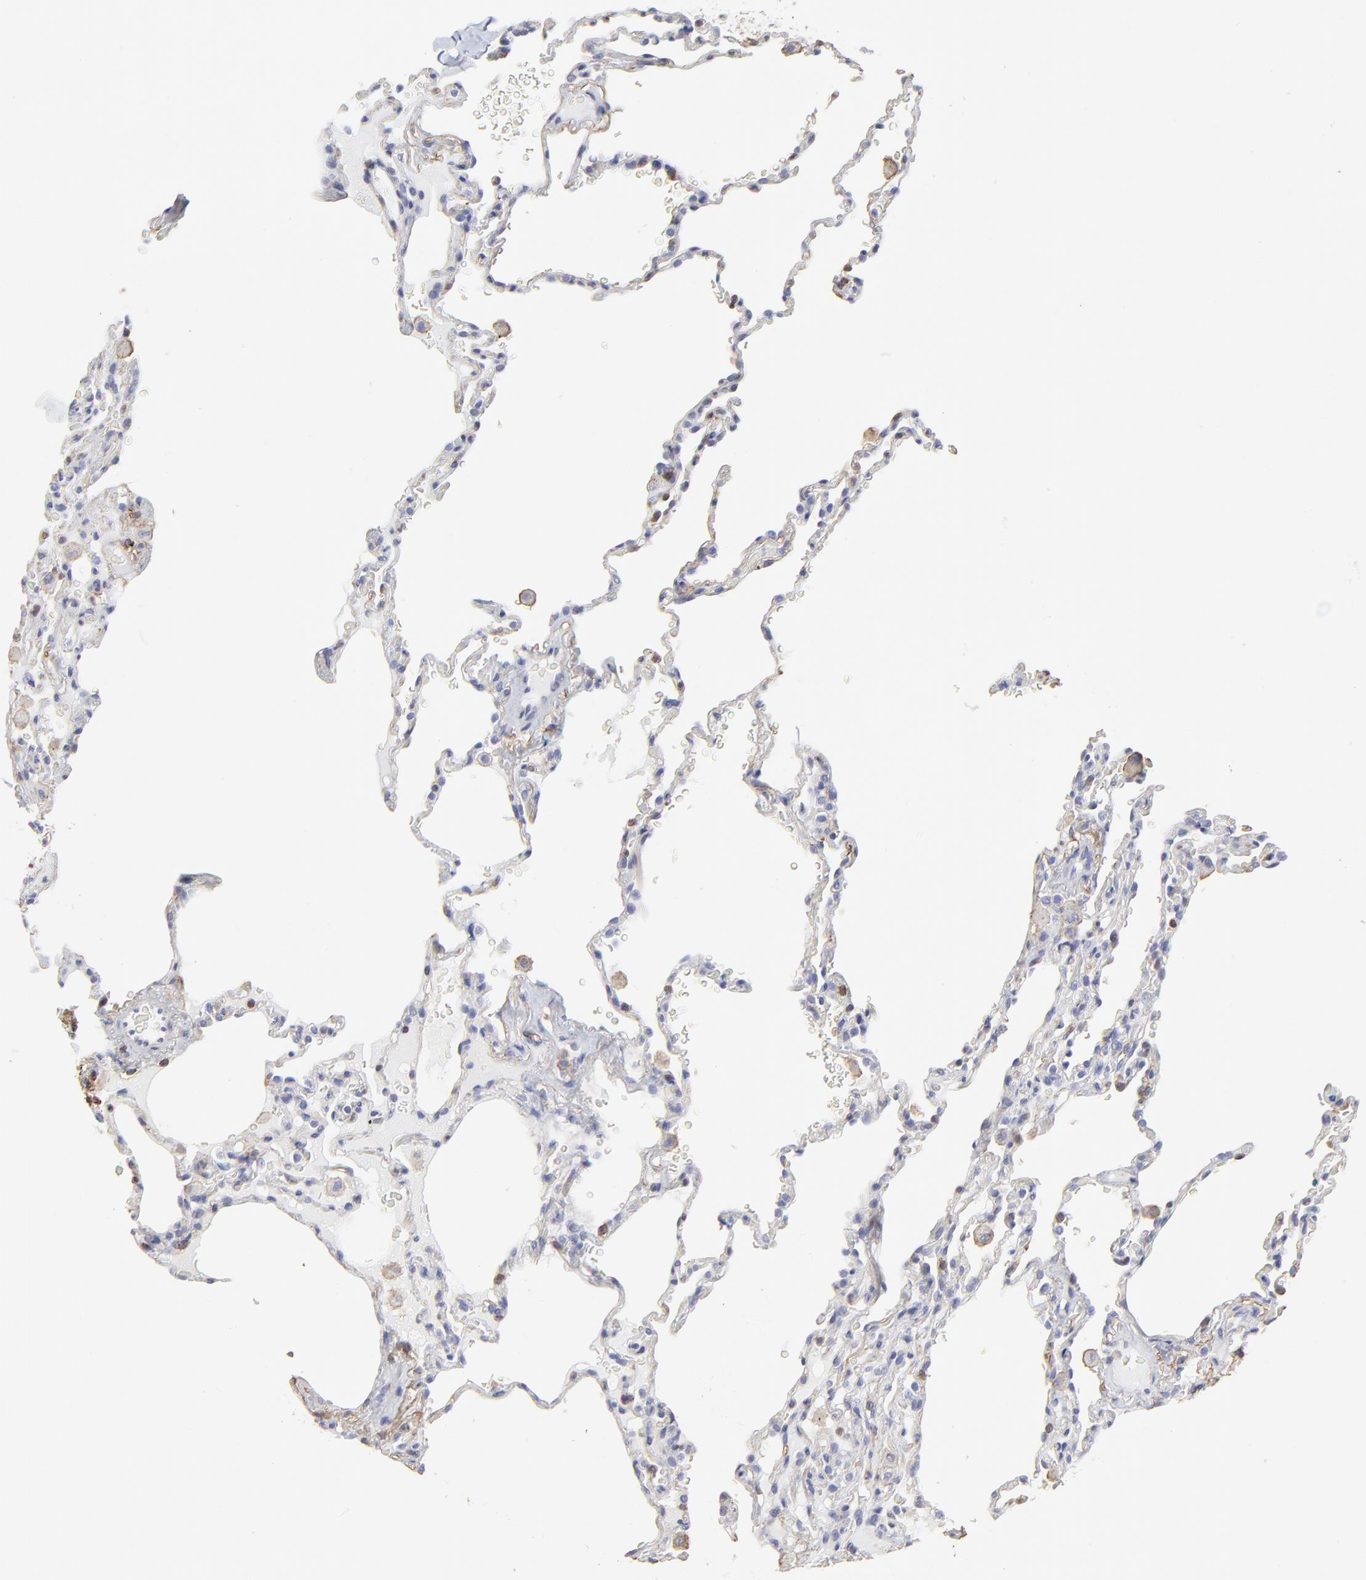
{"staining": {"intensity": "moderate", "quantity": "<25%", "location": "cytoplasmic/membranous"}, "tissue": "lung", "cell_type": "Alveolar cells", "image_type": "normal", "snomed": [{"axis": "morphology", "description": "Normal tissue, NOS"}, {"axis": "topography", "description": "Lung"}], "caption": "High-power microscopy captured an immunohistochemistry photomicrograph of benign lung, revealing moderate cytoplasmic/membranous positivity in about <25% of alveolar cells.", "gene": "ANXA6", "patient": {"sex": "male", "age": 59}}